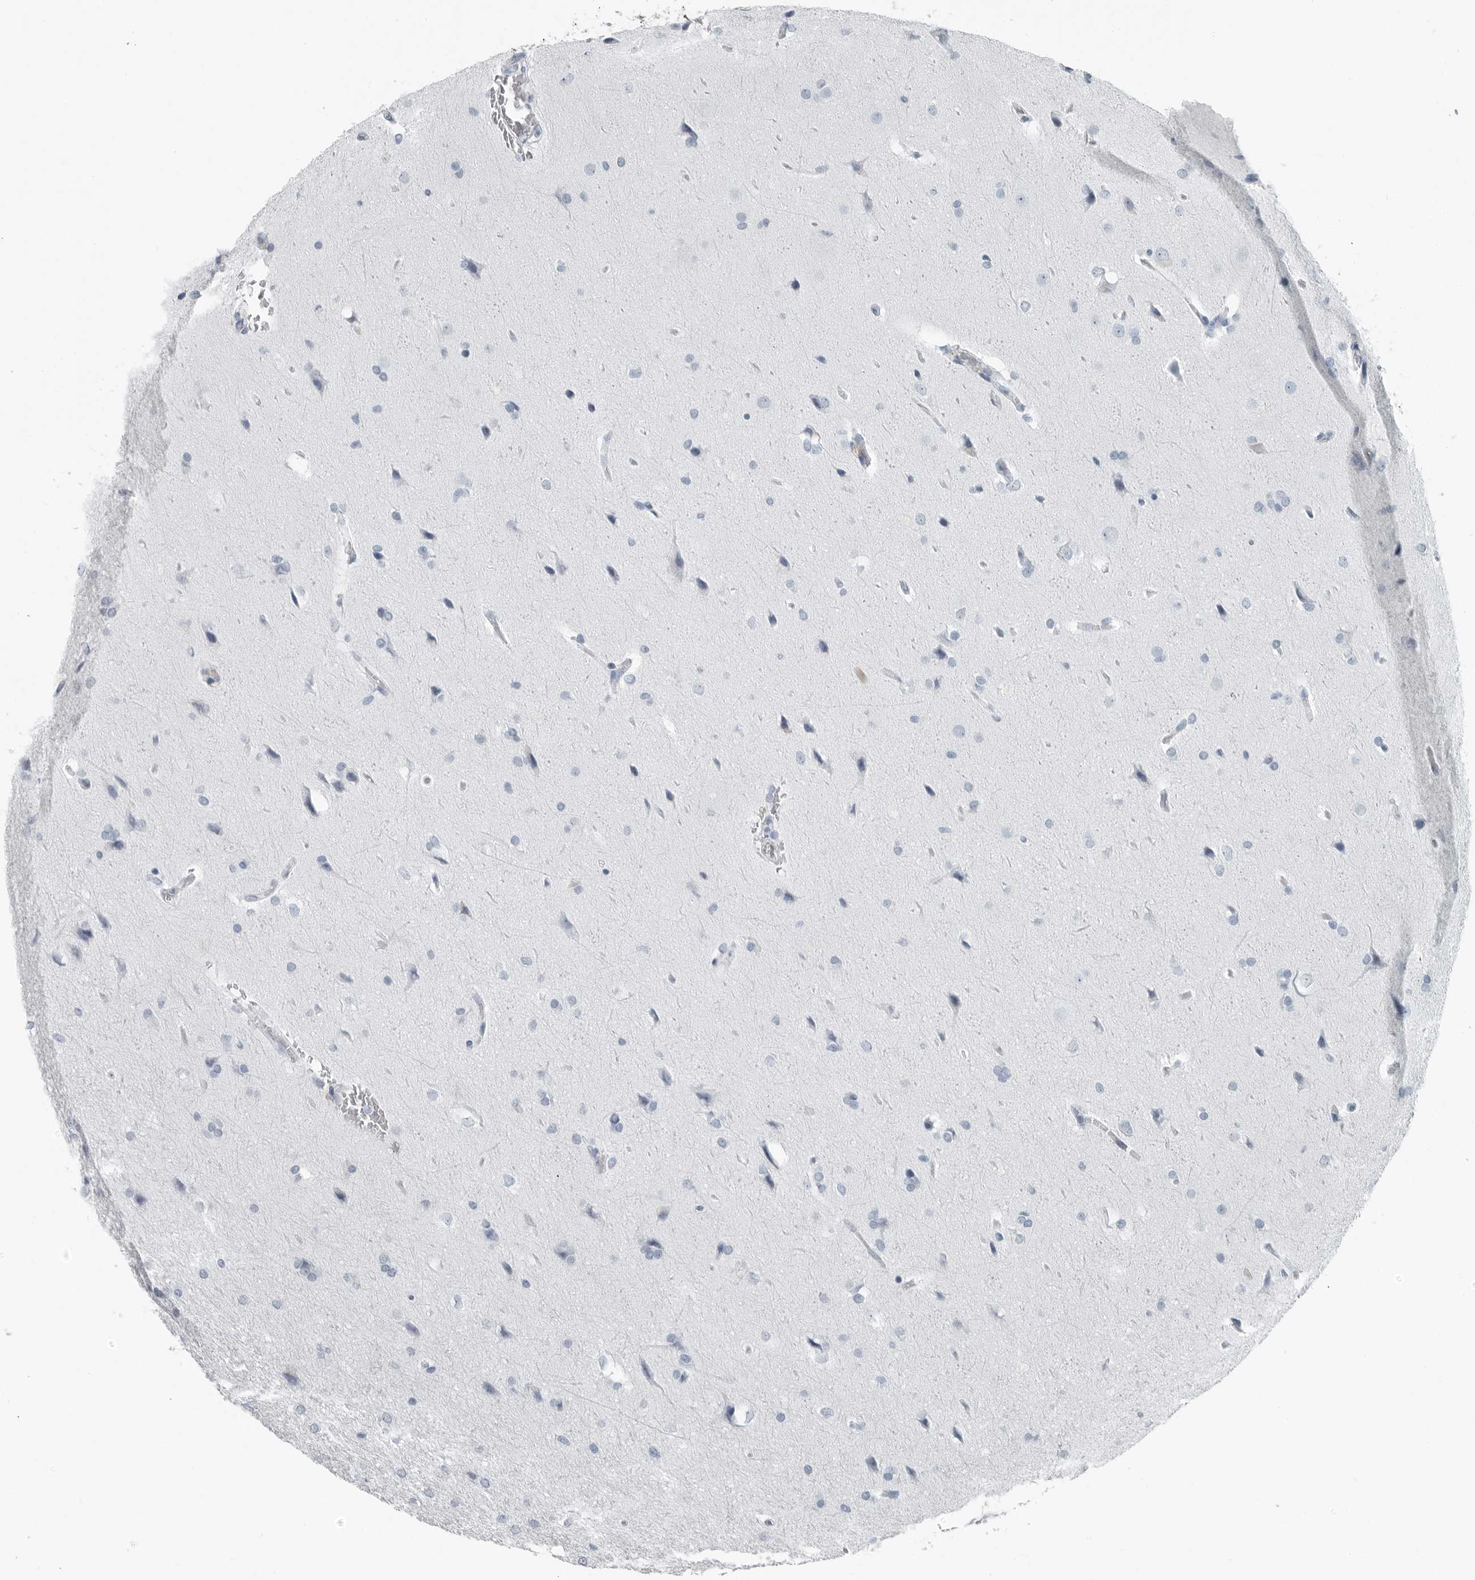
{"staining": {"intensity": "negative", "quantity": "none", "location": "none"}, "tissue": "glioma", "cell_type": "Tumor cells", "image_type": "cancer", "snomed": [{"axis": "morphology", "description": "Glioma, malignant, Low grade"}, {"axis": "topography", "description": "Brain"}], "caption": "IHC of human malignant glioma (low-grade) shows no staining in tumor cells. (Stains: DAB immunohistochemistry with hematoxylin counter stain, Microscopy: brightfield microscopy at high magnification).", "gene": "FABP6", "patient": {"sex": "female", "age": 37}}